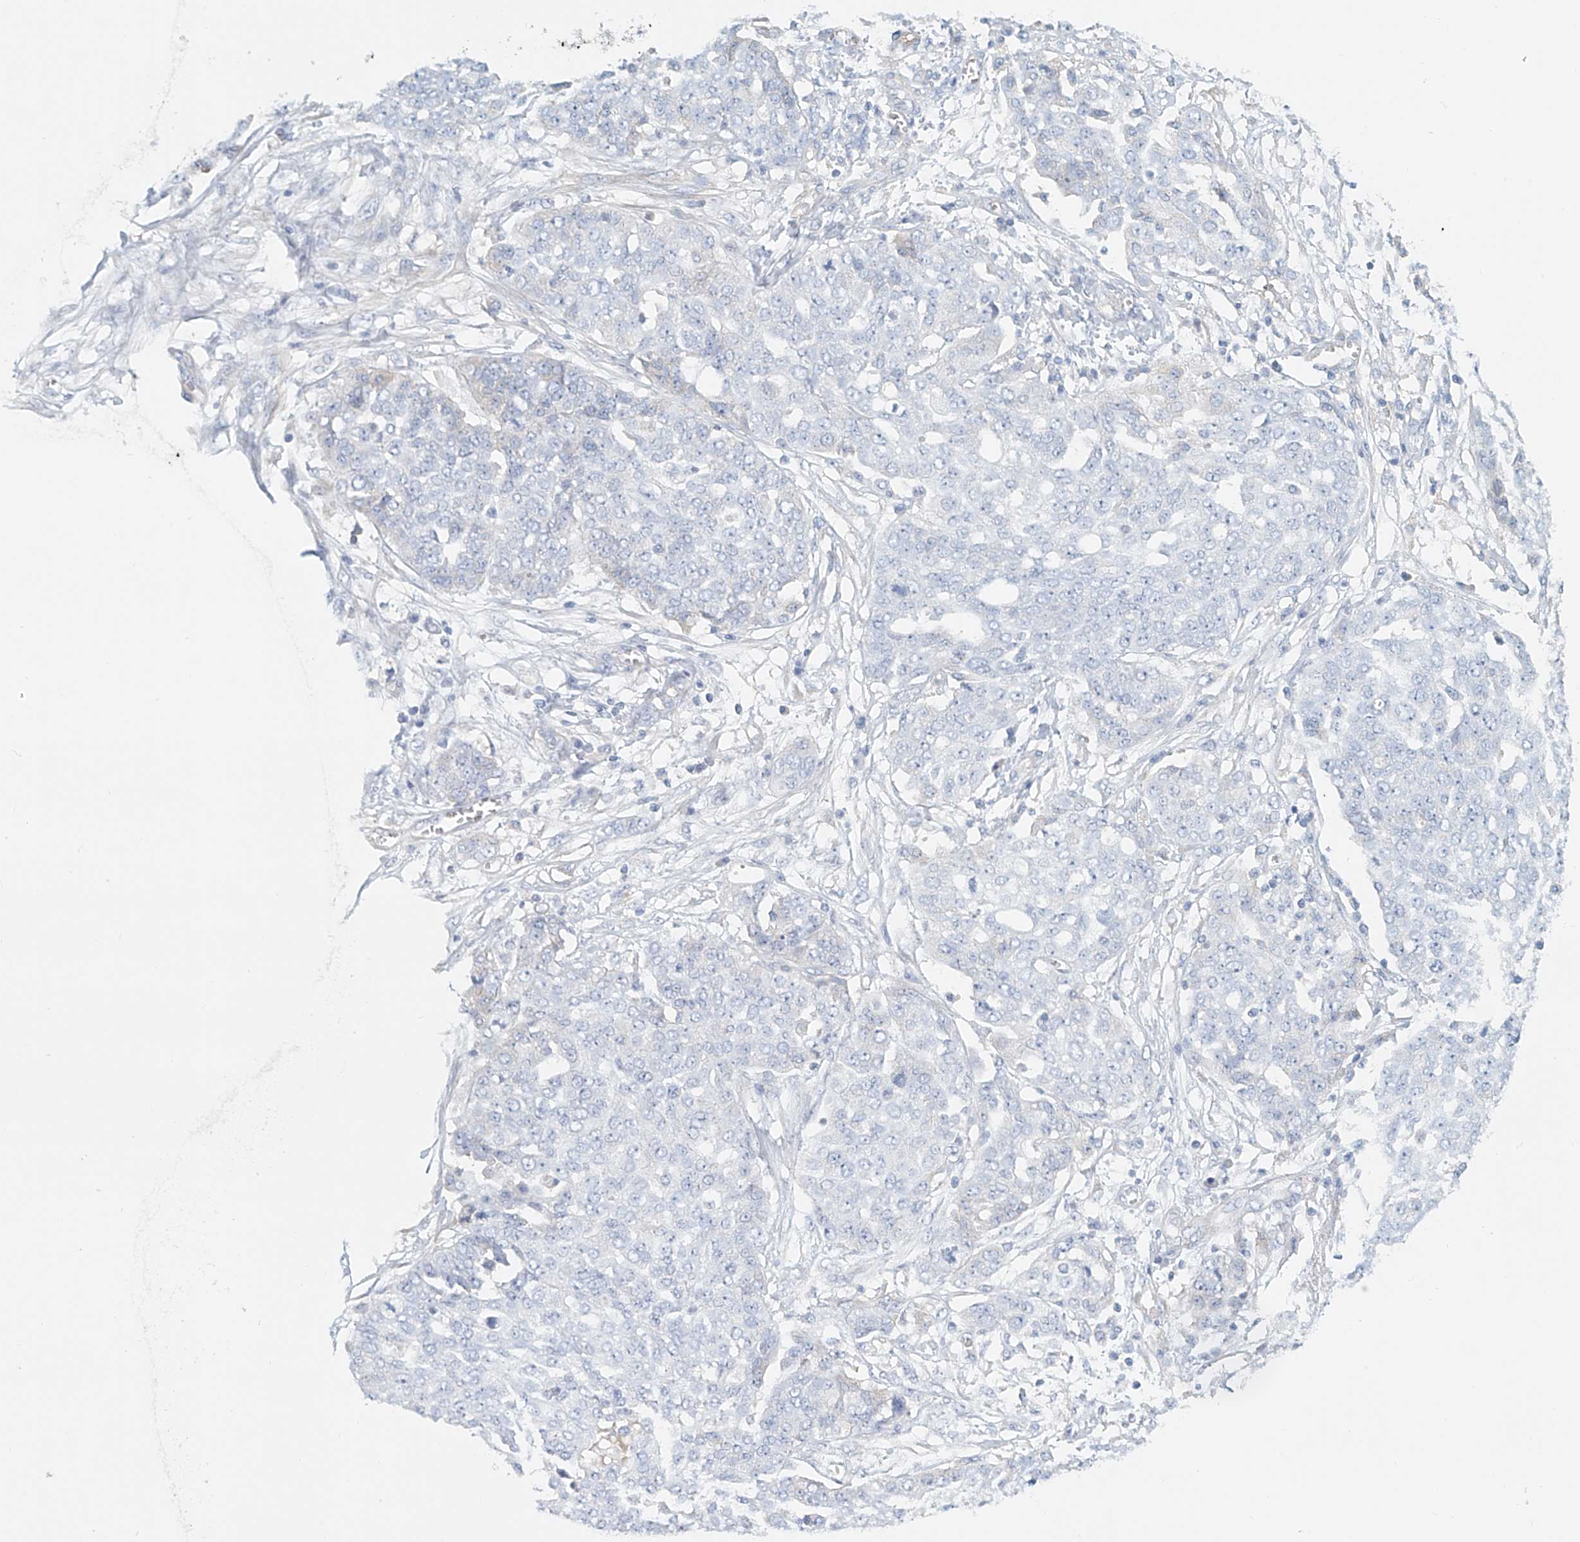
{"staining": {"intensity": "negative", "quantity": "none", "location": "none"}, "tissue": "ovarian cancer", "cell_type": "Tumor cells", "image_type": "cancer", "snomed": [{"axis": "morphology", "description": "Cystadenocarcinoma, serous, NOS"}, {"axis": "topography", "description": "Soft tissue"}, {"axis": "topography", "description": "Ovary"}], "caption": "Tumor cells are negative for protein expression in human ovarian cancer.", "gene": "FRYL", "patient": {"sex": "female", "age": 57}}